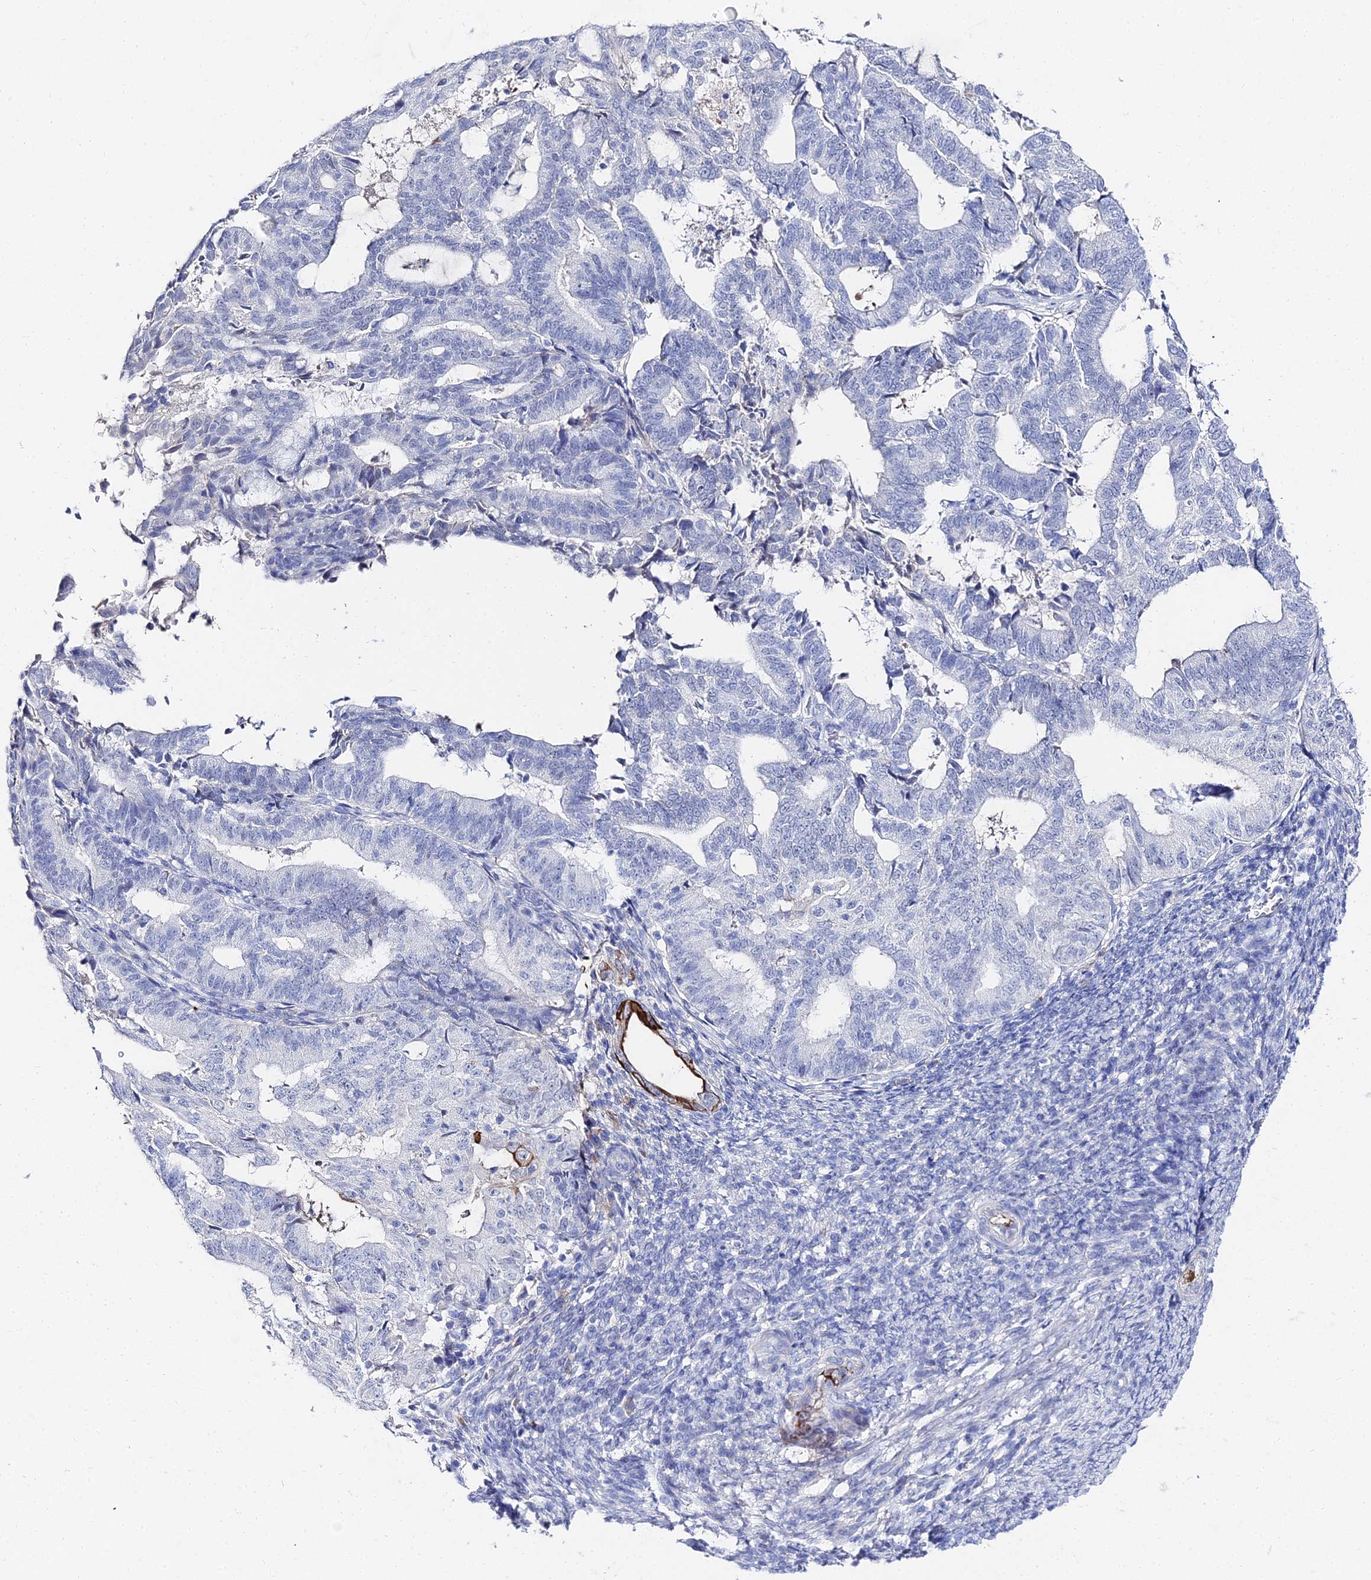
{"staining": {"intensity": "negative", "quantity": "none", "location": "none"}, "tissue": "endometrial cancer", "cell_type": "Tumor cells", "image_type": "cancer", "snomed": [{"axis": "morphology", "description": "Adenocarcinoma, NOS"}, {"axis": "topography", "description": "Endometrium"}], "caption": "IHC micrograph of human endometrial cancer (adenocarcinoma) stained for a protein (brown), which demonstrates no expression in tumor cells.", "gene": "KRT17", "patient": {"sex": "female", "age": 70}}